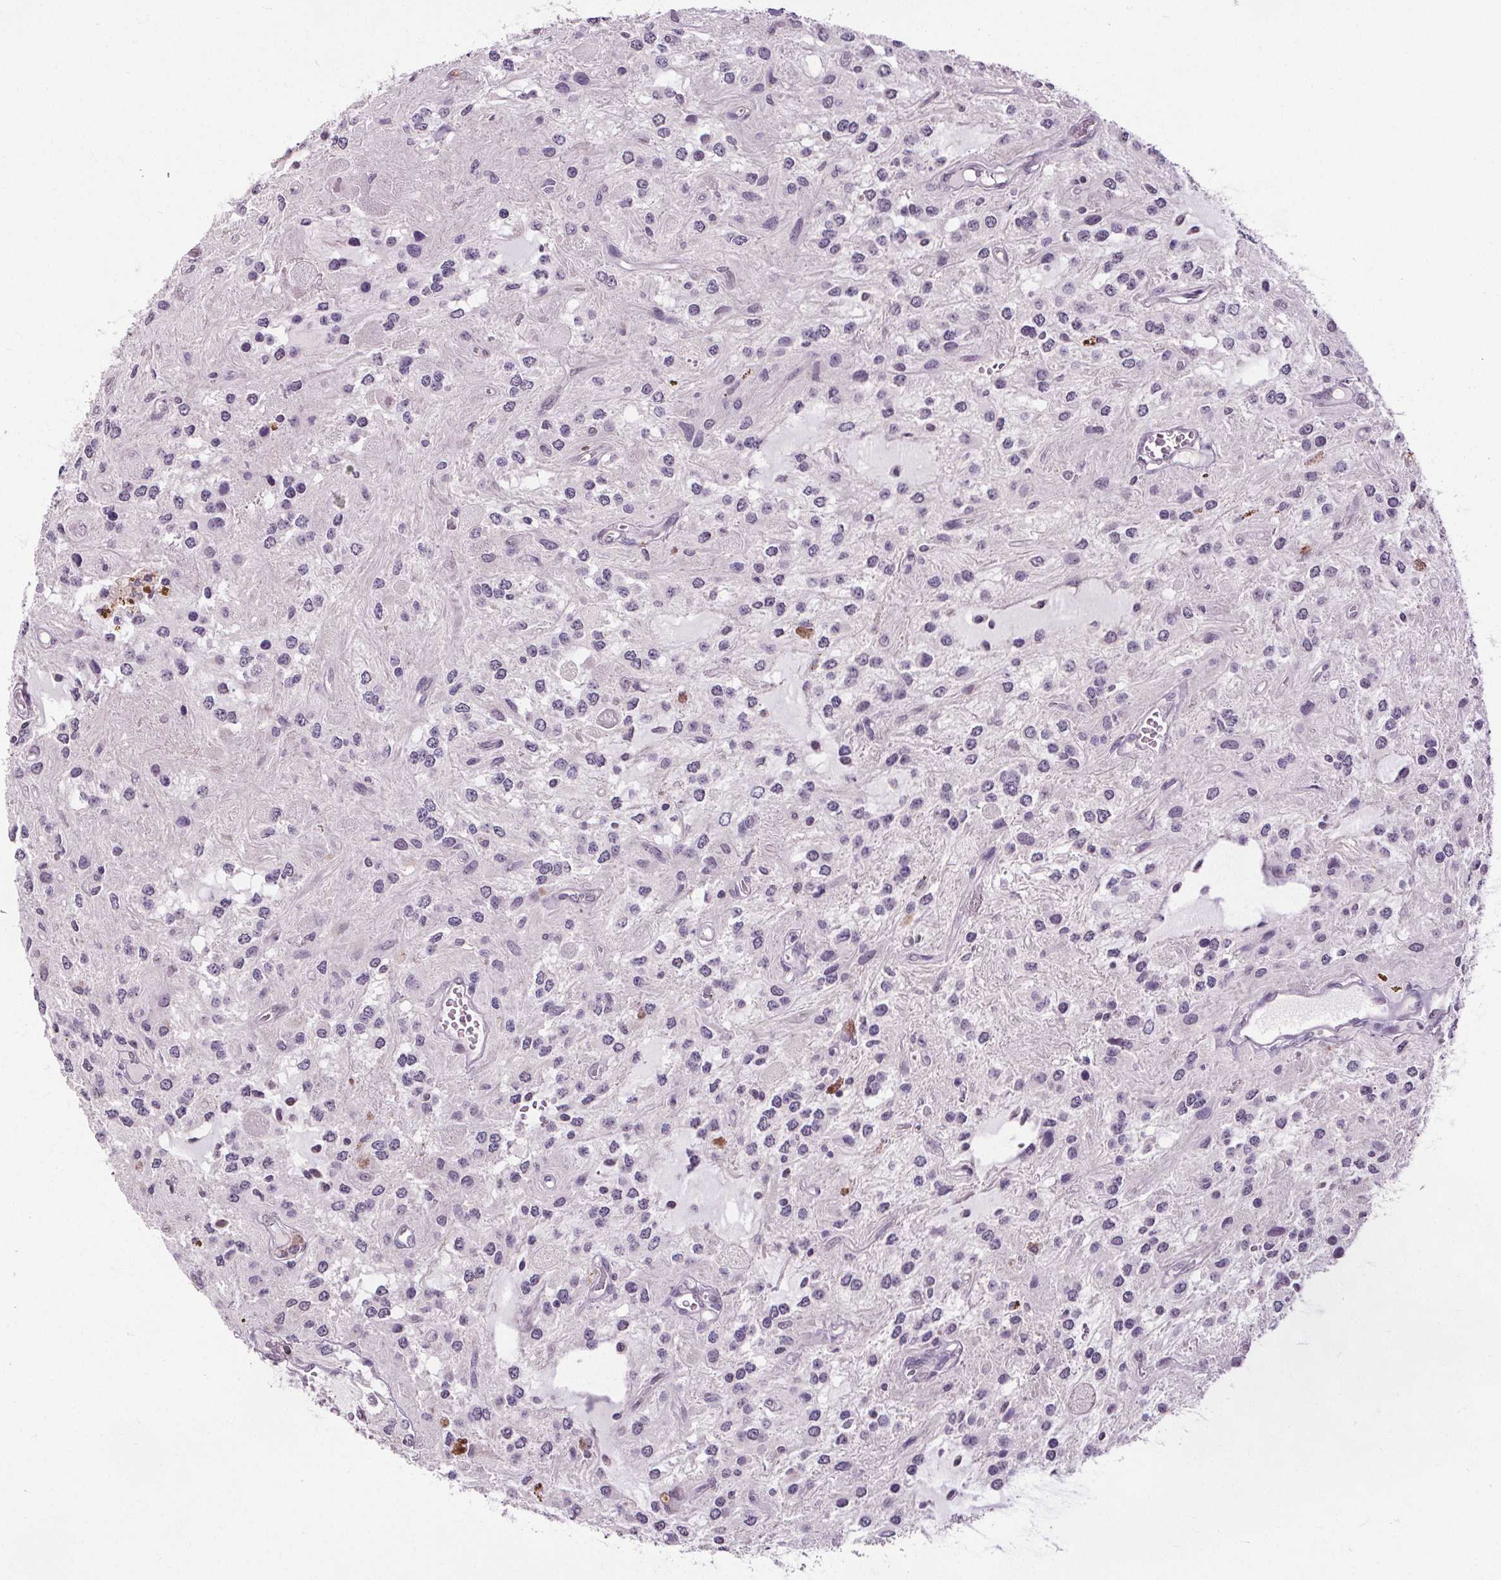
{"staining": {"intensity": "negative", "quantity": "none", "location": "none"}, "tissue": "glioma", "cell_type": "Tumor cells", "image_type": "cancer", "snomed": [{"axis": "morphology", "description": "Glioma, malignant, Low grade"}, {"axis": "topography", "description": "Cerebellum"}], "caption": "Immunohistochemical staining of glioma reveals no significant positivity in tumor cells. The staining was performed using DAB to visualize the protein expression in brown, while the nuclei were stained in blue with hematoxylin (Magnification: 20x).", "gene": "SLC2A9", "patient": {"sex": "female", "age": 14}}